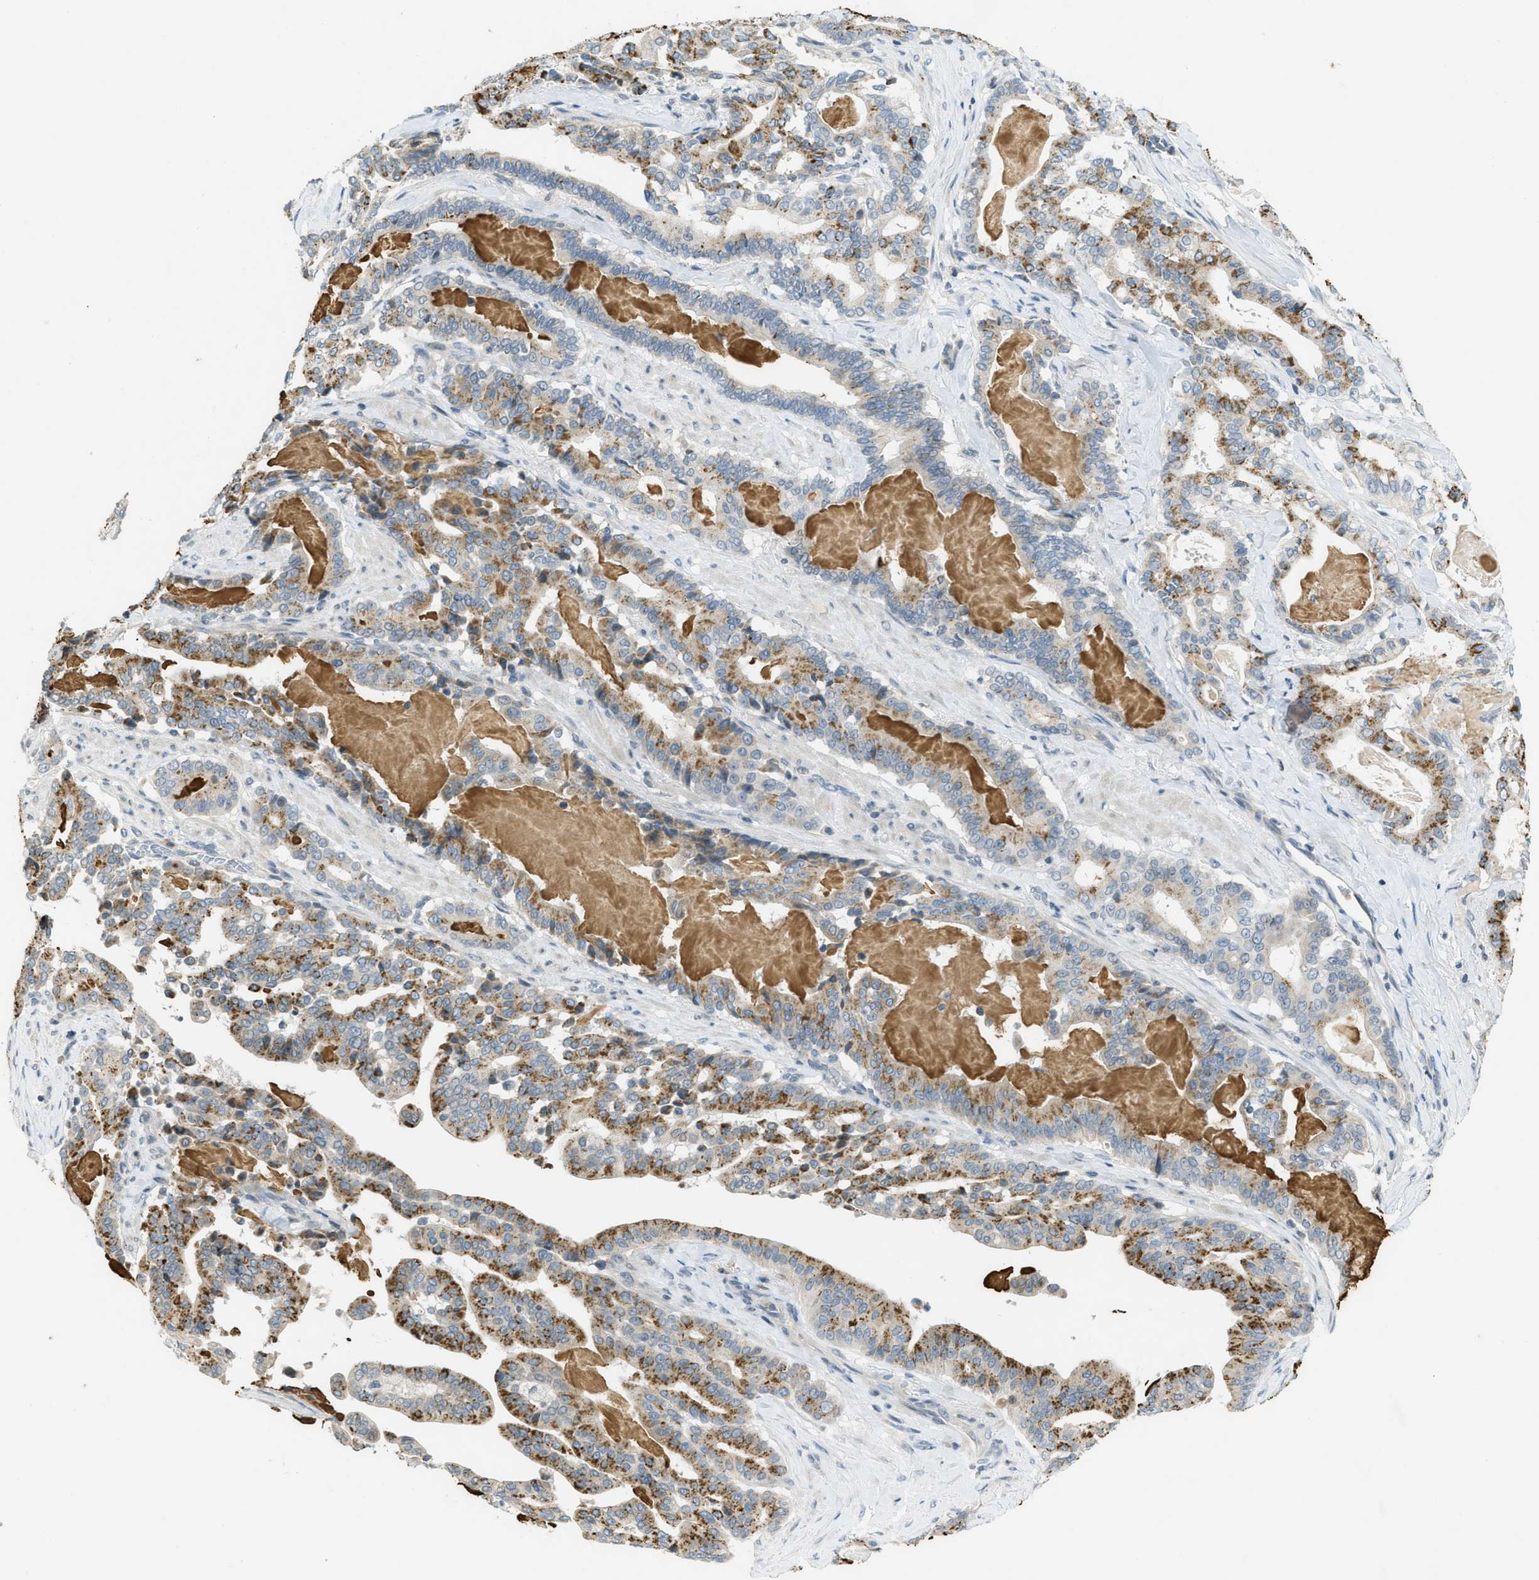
{"staining": {"intensity": "moderate", "quantity": "25%-75%", "location": "cytoplasmic/membranous"}, "tissue": "pancreatic cancer", "cell_type": "Tumor cells", "image_type": "cancer", "snomed": [{"axis": "morphology", "description": "Adenocarcinoma, NOS"}, {"axis": "topography", "description": "Pancreas"}], "caption": "This image shows immunohistochemistry staining of pancreatic cancer, with medium moderate cytoplasmic/membranous staining in about 25%-75% of tumor cells.", "gene": "TXNDC2", "patient": {"sex": "male", "age": 63}}